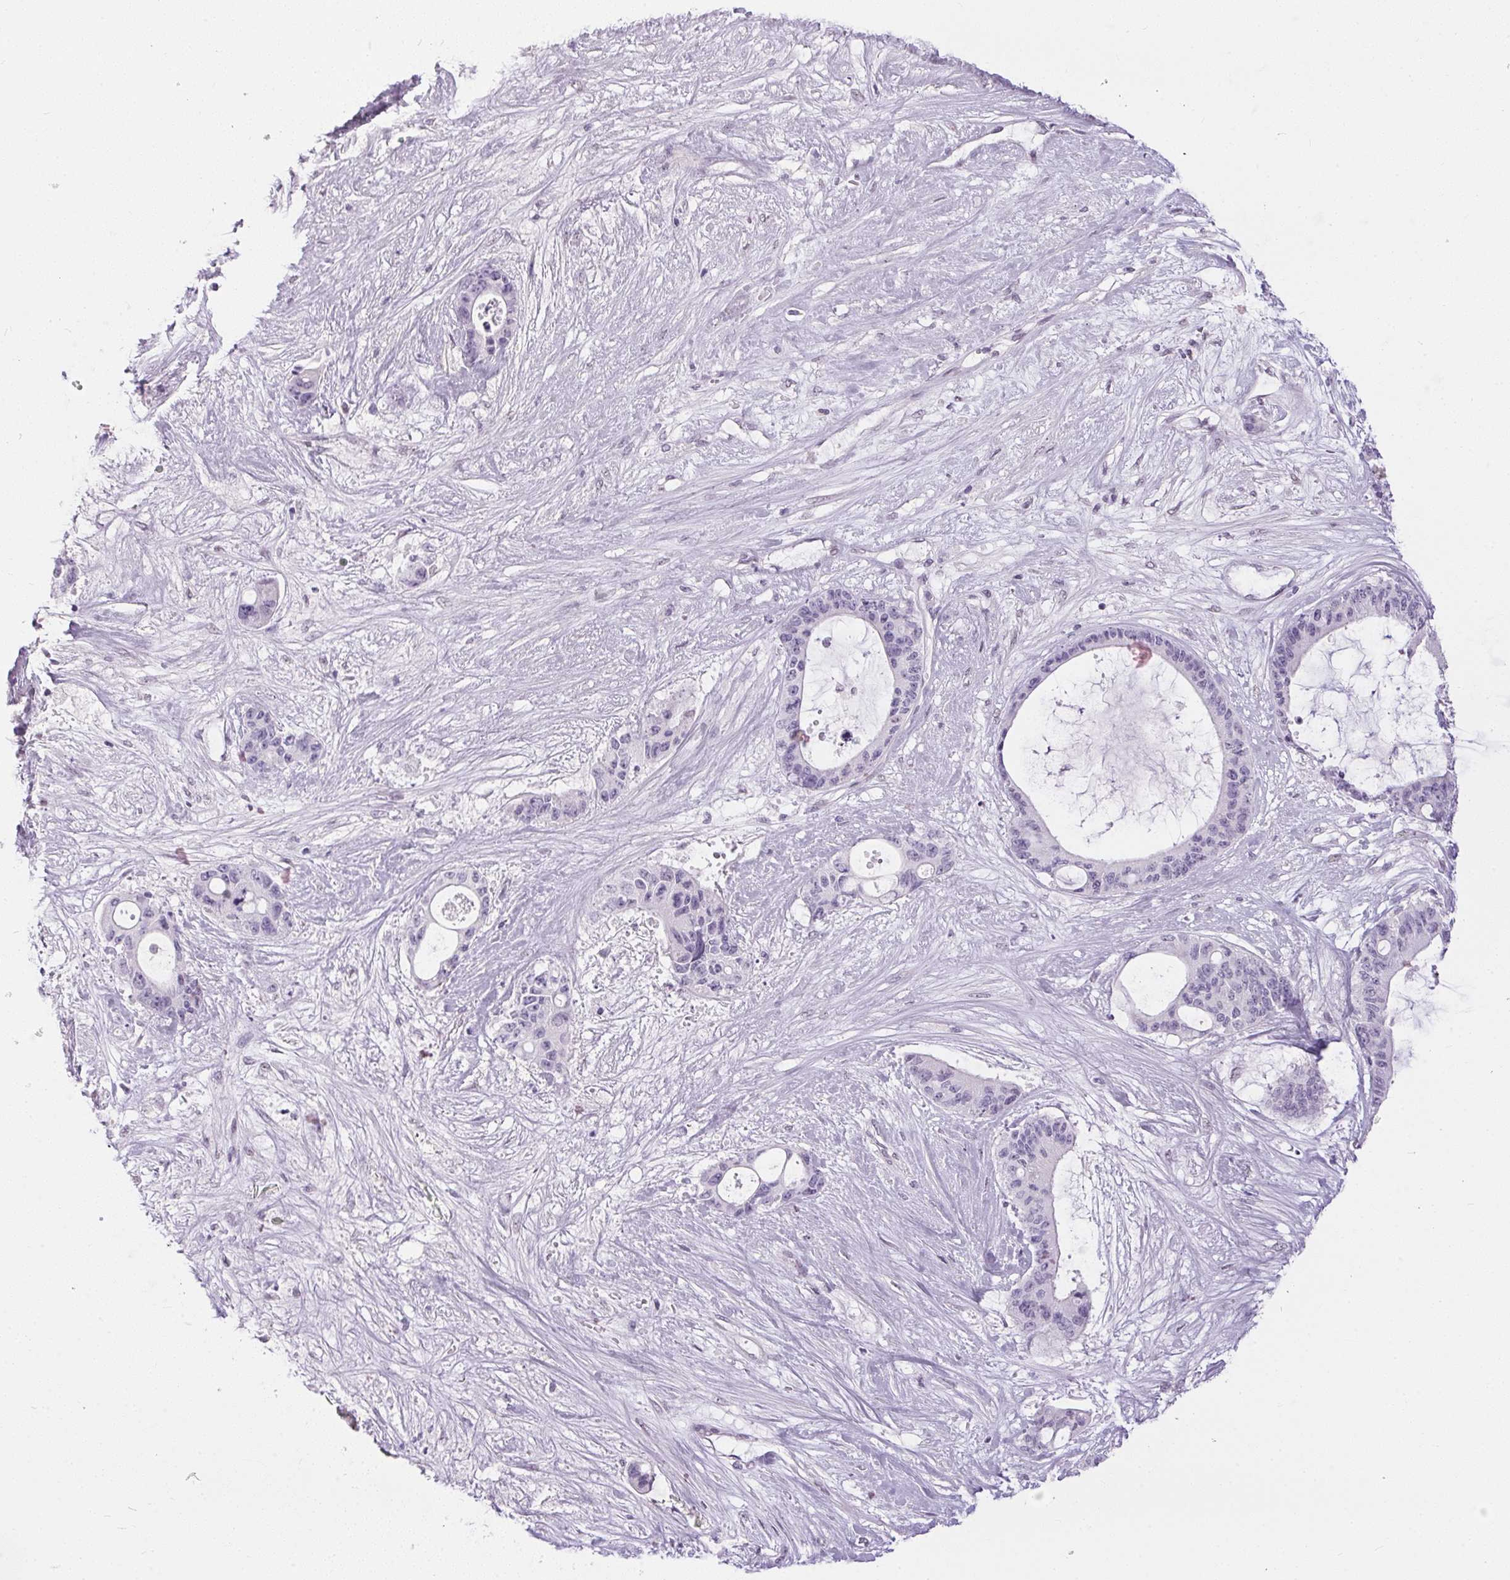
{"staining": {"intensity": "negative", "quantity": "none", "location": "none"}, "tissue": "liver cancer", "cell_type": "Tumor cells", "image_type": "cancer", "snomed": [{"axis": "morphology", "description": "Normal tissue, NOS"}, {"axis": "morphology", "description": "Cholangiocarcinoma"}, {"axis": "topography", "description": "Liver"}, {"axis": "topography", "description": "Peripheral nerve tissue"}], "caption": "Cholangiocarcinoma (liver) was stained to show a protein in brown. There is no significant expression in tumor cells.", "gene": "GBP6", "patient": {"sex": "female", "age": 73}}